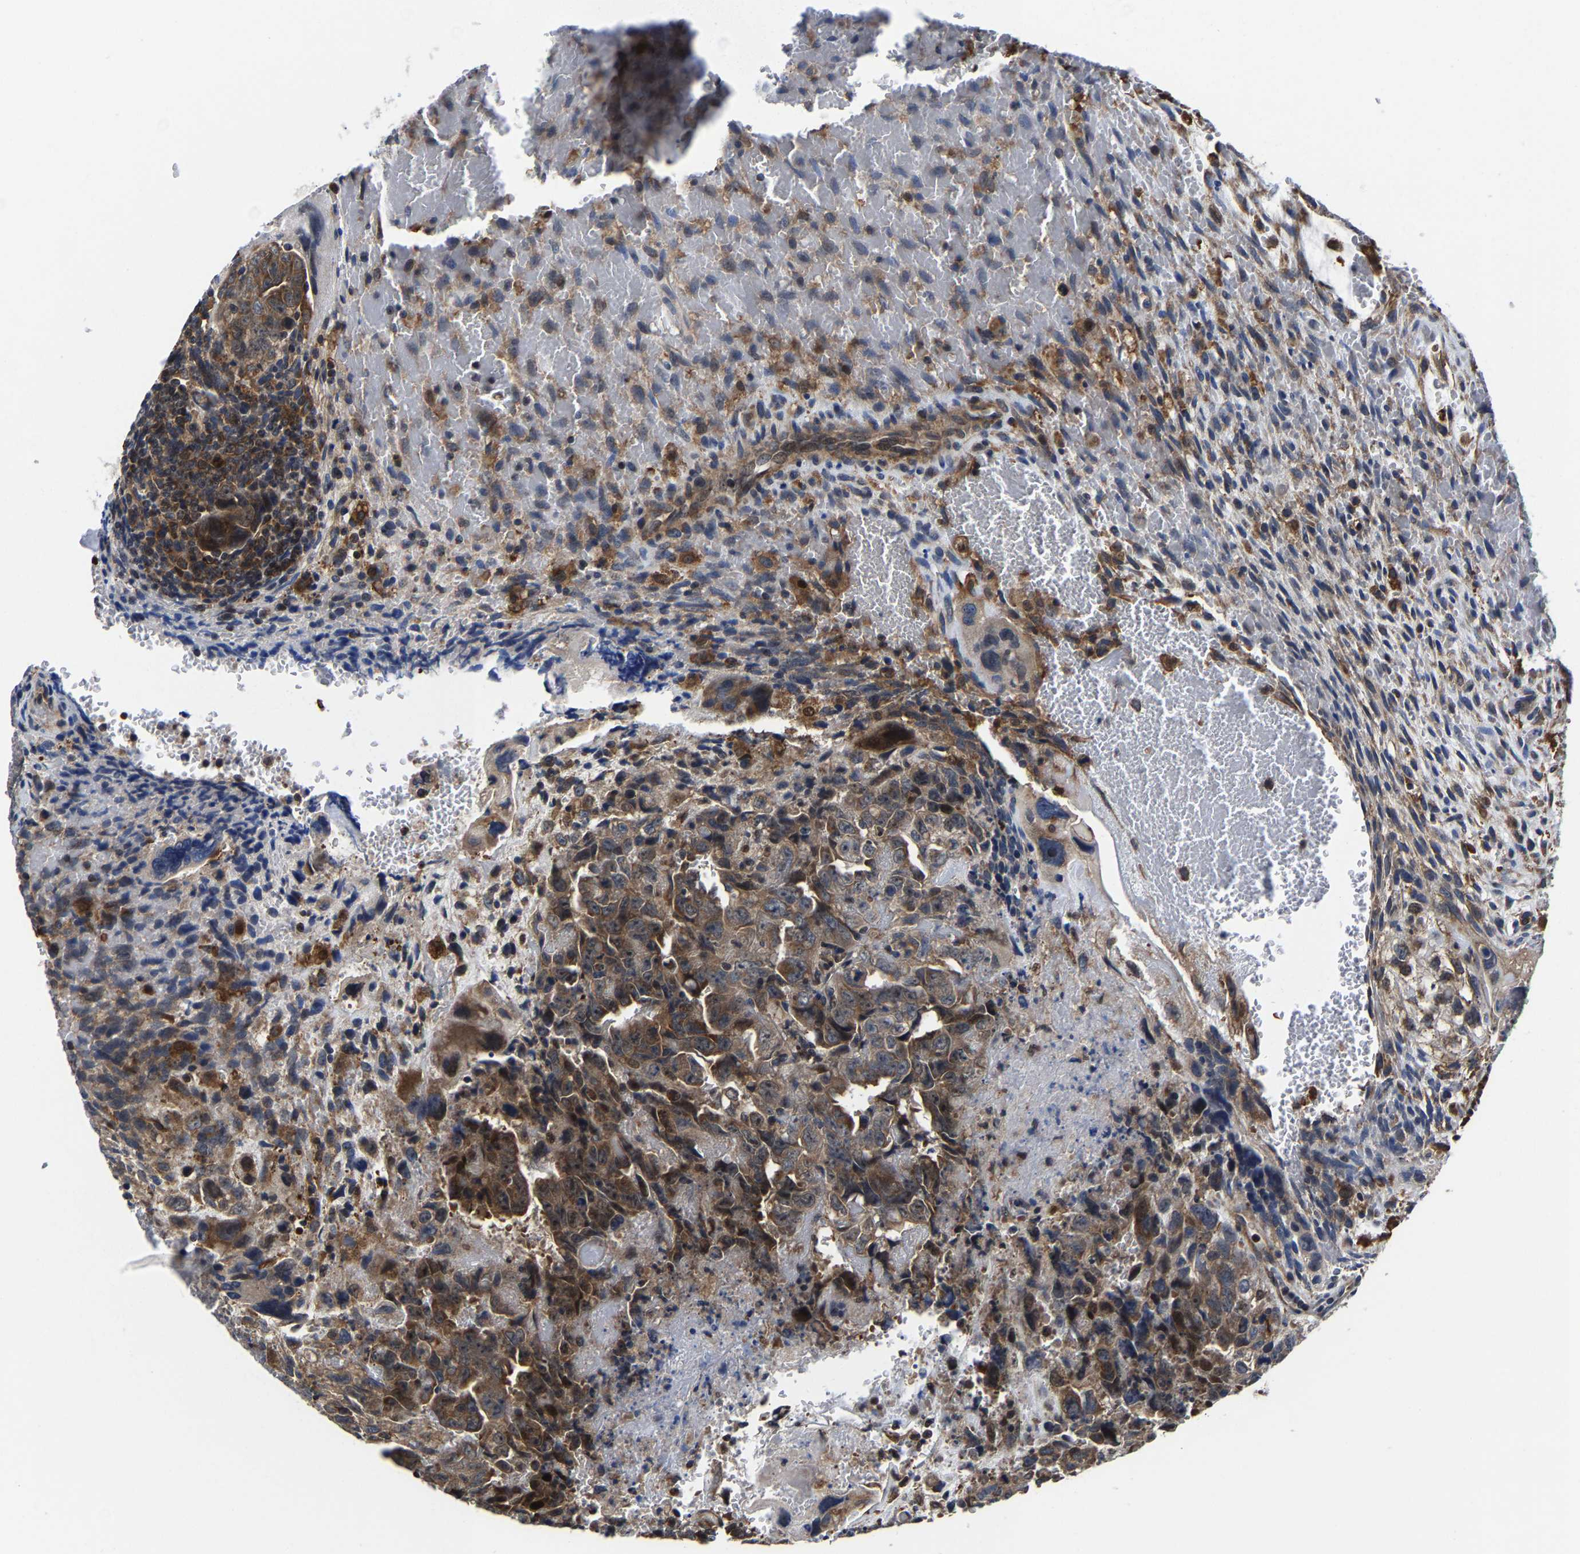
{"staining": {"intensity": "moderate", "quantity": ">75%", "location": "cytoplasmic/membranous"}, "tissue": "testis cancer", "cell_type": "Tumor cells", "image_type": "cancer", "snomed": [{"axis": "morphology", "description": "Carcinoma, Embryonal, NOS"}, {"axis": "topography", "description": "Testis"}], "caption": "Testis cancer (embryonal carcinoma) stained with a brown dye reveals moderate cytoplasmic/membranous positive positivity in approximately >75% of tumor cells.", "gene": "PFKFB3", "patient": {"sex": "male", "age": 28}}